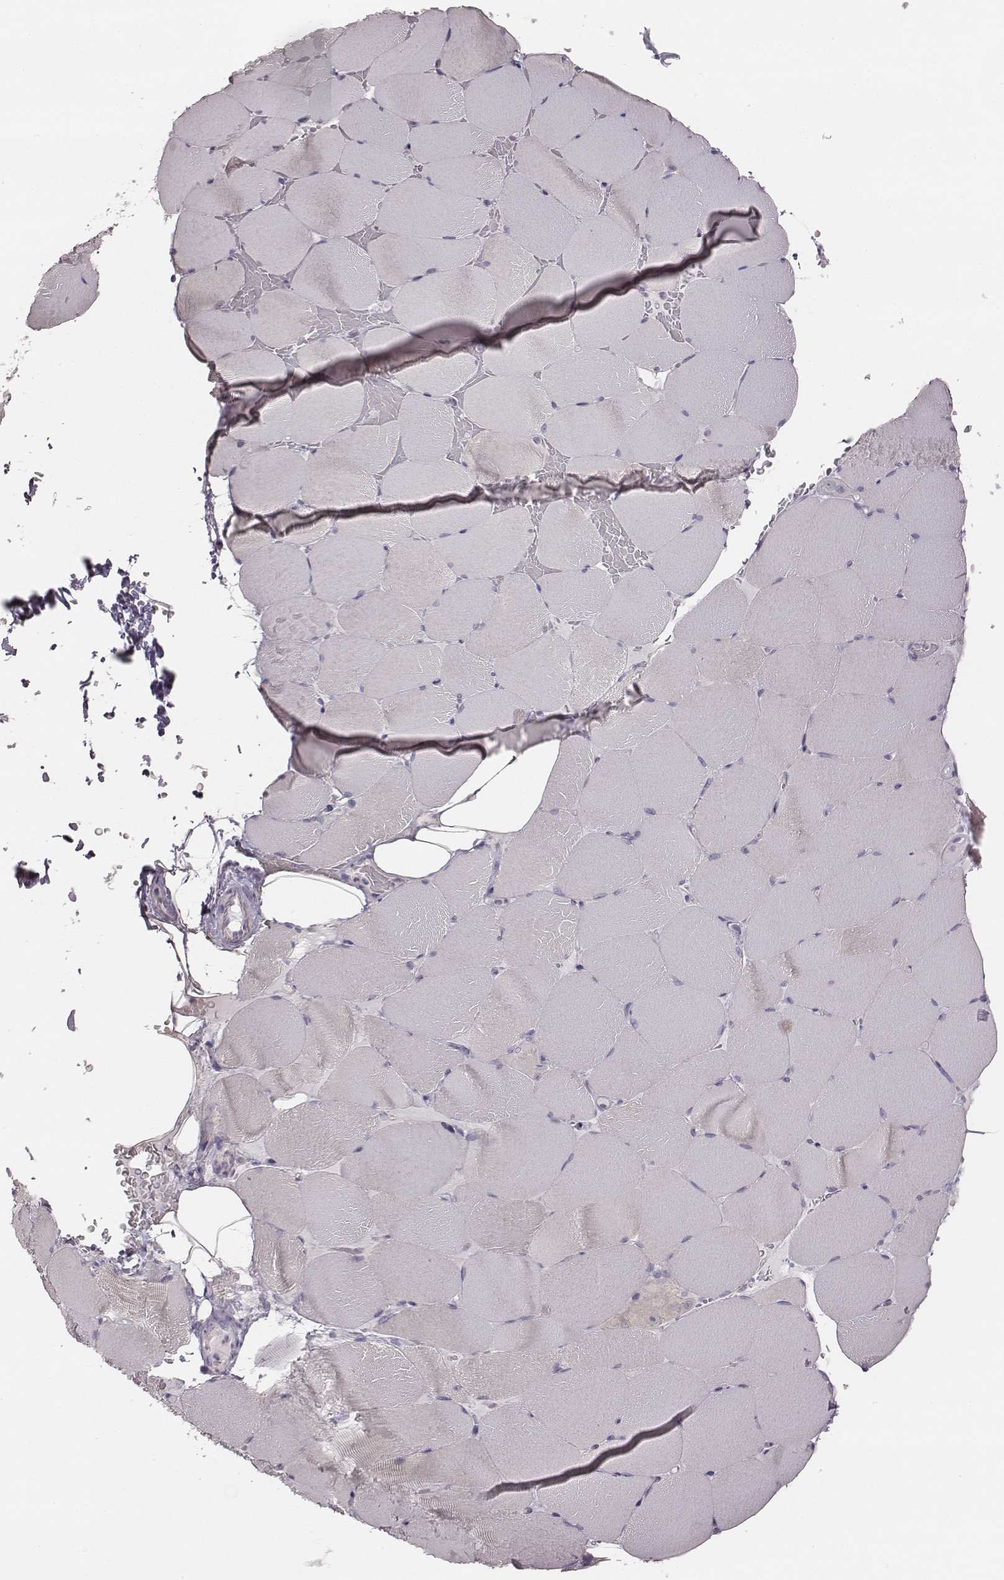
{"staining": {"intensity": "negative", "quantity": "none", "location": "none"}, "tissue": "skeletal muscle", "cell_type": "Myocytes", "image_type": "normal", "snomed": [{"axis": "morphology", "description": "Normal tissue, NOS"}, {"axis": "topography", "description": "Skeletal muscle"}], "caption": "This photomicrograph is of normal skeletal muscle stained with immunohistochemistry to label a protein in brown with the nuclei are counter-stained blue. There is no staining in myocytes.", "gene": "PBK", "patient": {"sex": "female", "age": 37}}